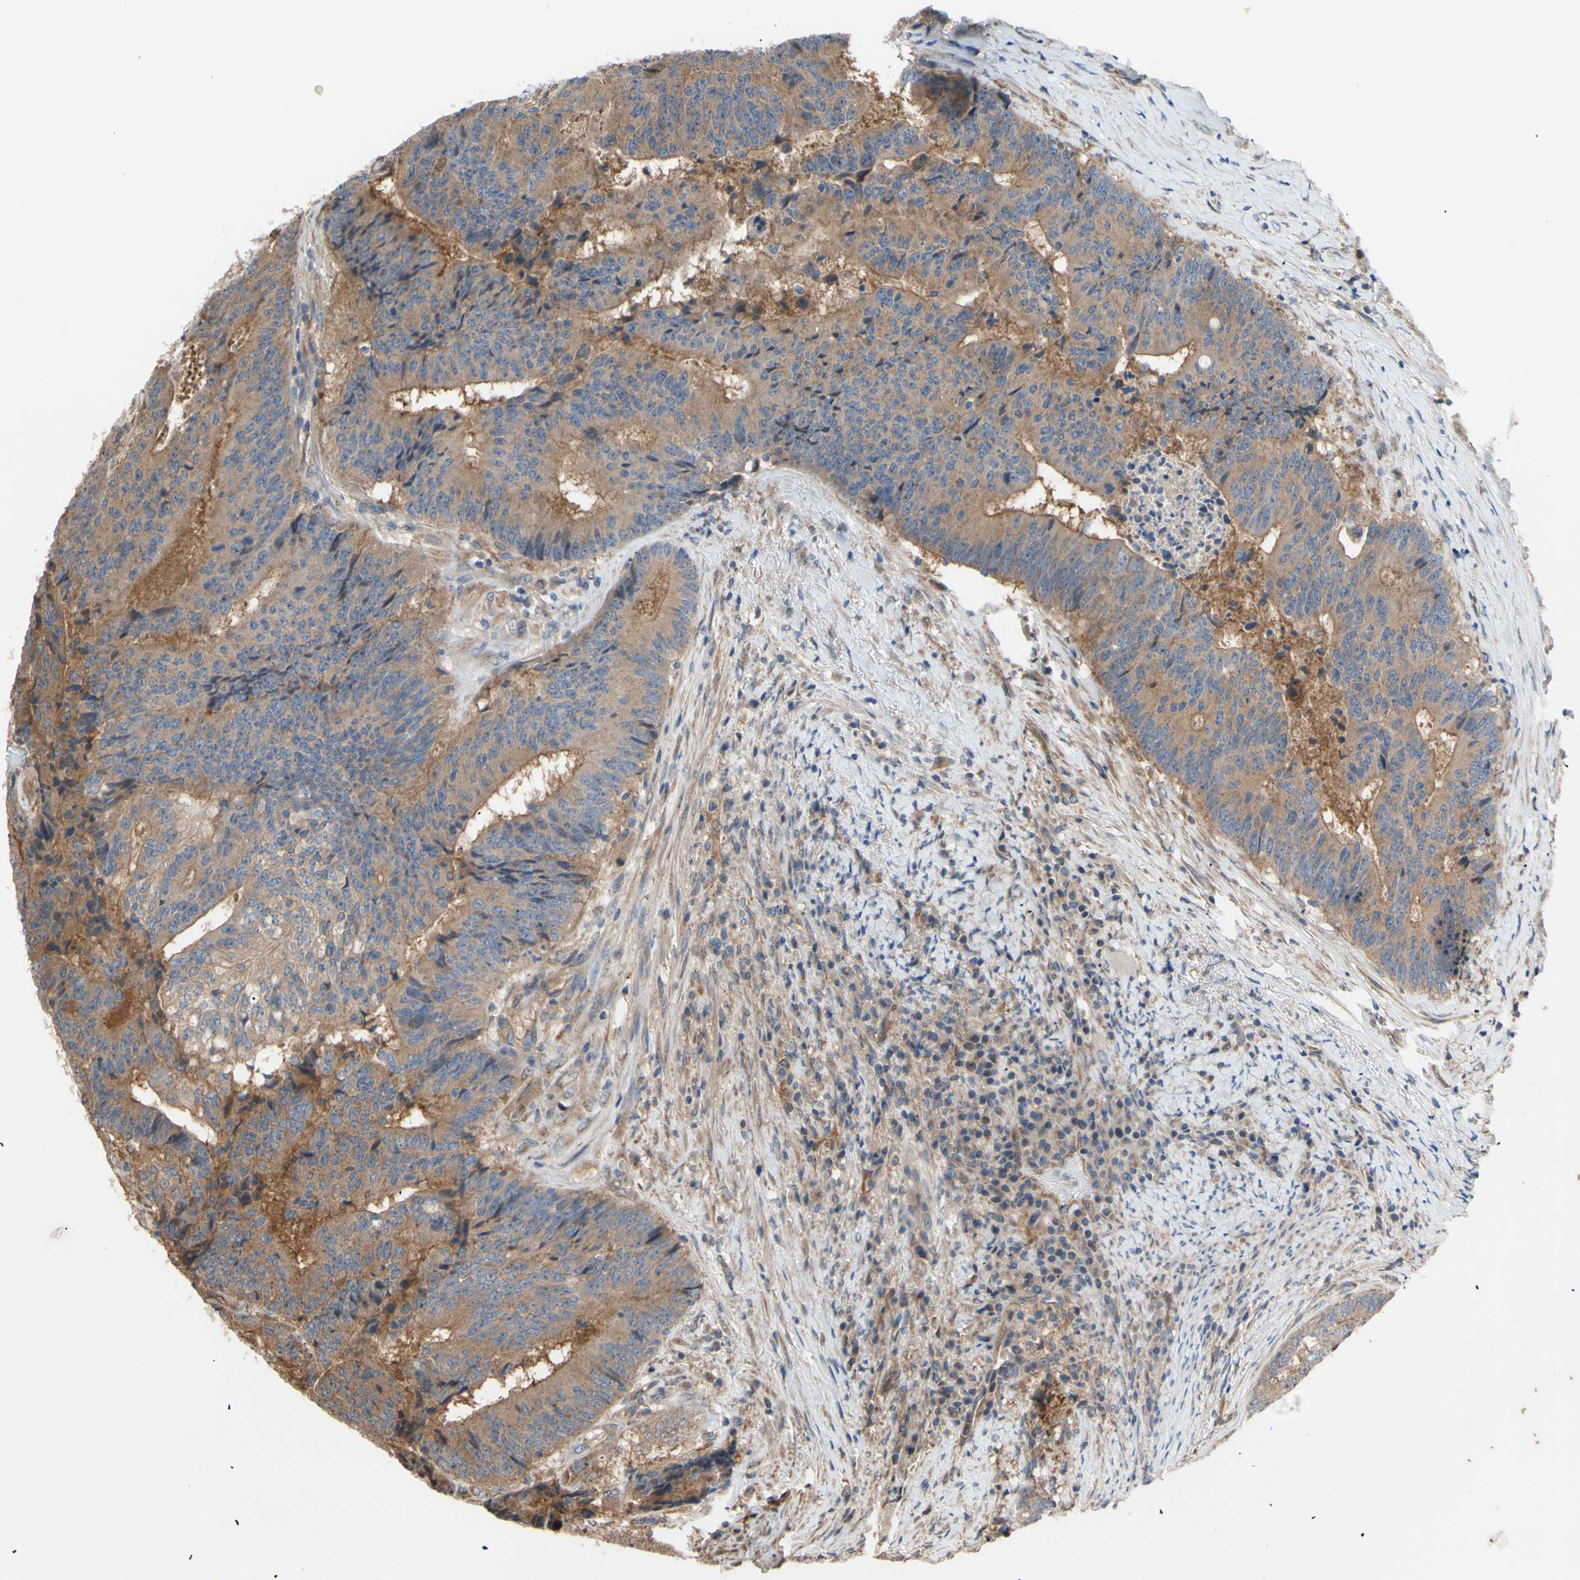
{"staining": {"intensity": "moderate", "quantity": ">75%", "location": "cytoplasmic/membranous"}, "tissue": "colorectal cancer", "cell_type": "Tumor cells", "image_type": "cancer", "snomed": [{"axis": "morphology", "description": "Adenocarcinoma, NOS"}, {"axis": "topography", "description": "Rectum"}], "caption": "Immunohistochemical staining of colorectal cancer (adenocarcinoma) displays medium levels of moderate cytoplasmic/membranous expression in about >75% of tumor cells.", "gene": "DYNLRB1", "patient": {"sex": "male", "age": 72}}